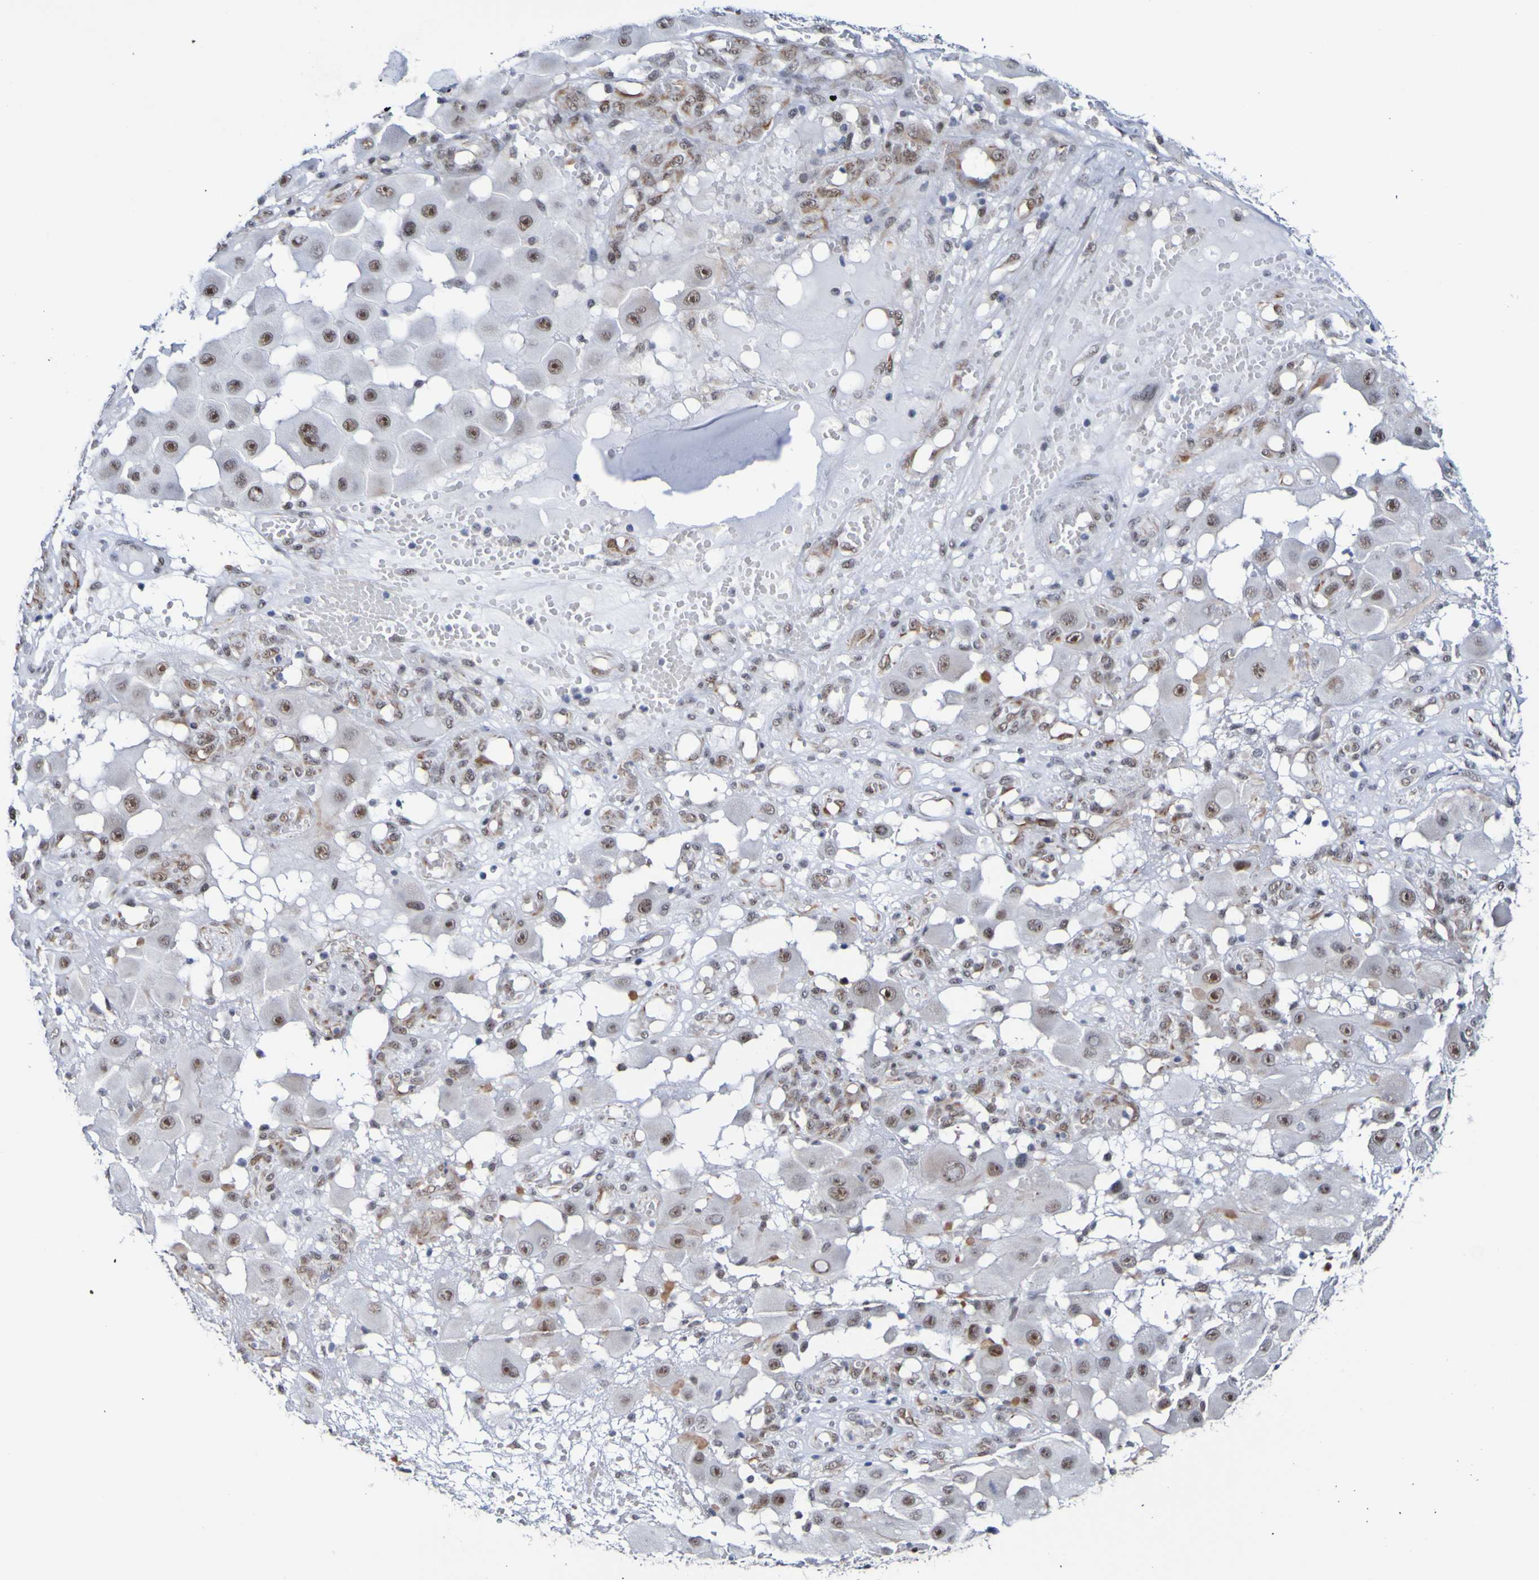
{"staining": {"intensity": "moderate", "quantity": "25%-75%", "location": "nuclear"}, "tissue": "melanoma", "cell_type": "Tumor cells", "image_type": "cancer", "snomed": [{"axis": "morphology", "description": "Malignant melanoma, NOS"}, {"axis": "topography", "description": "Skin"}], "caption": "Human malignant melanoma stained with a protein marker exhibits moderate staining in tumor cells.", "gene": "CDC5L", "patient": {"sex": "female", "age": 81}}